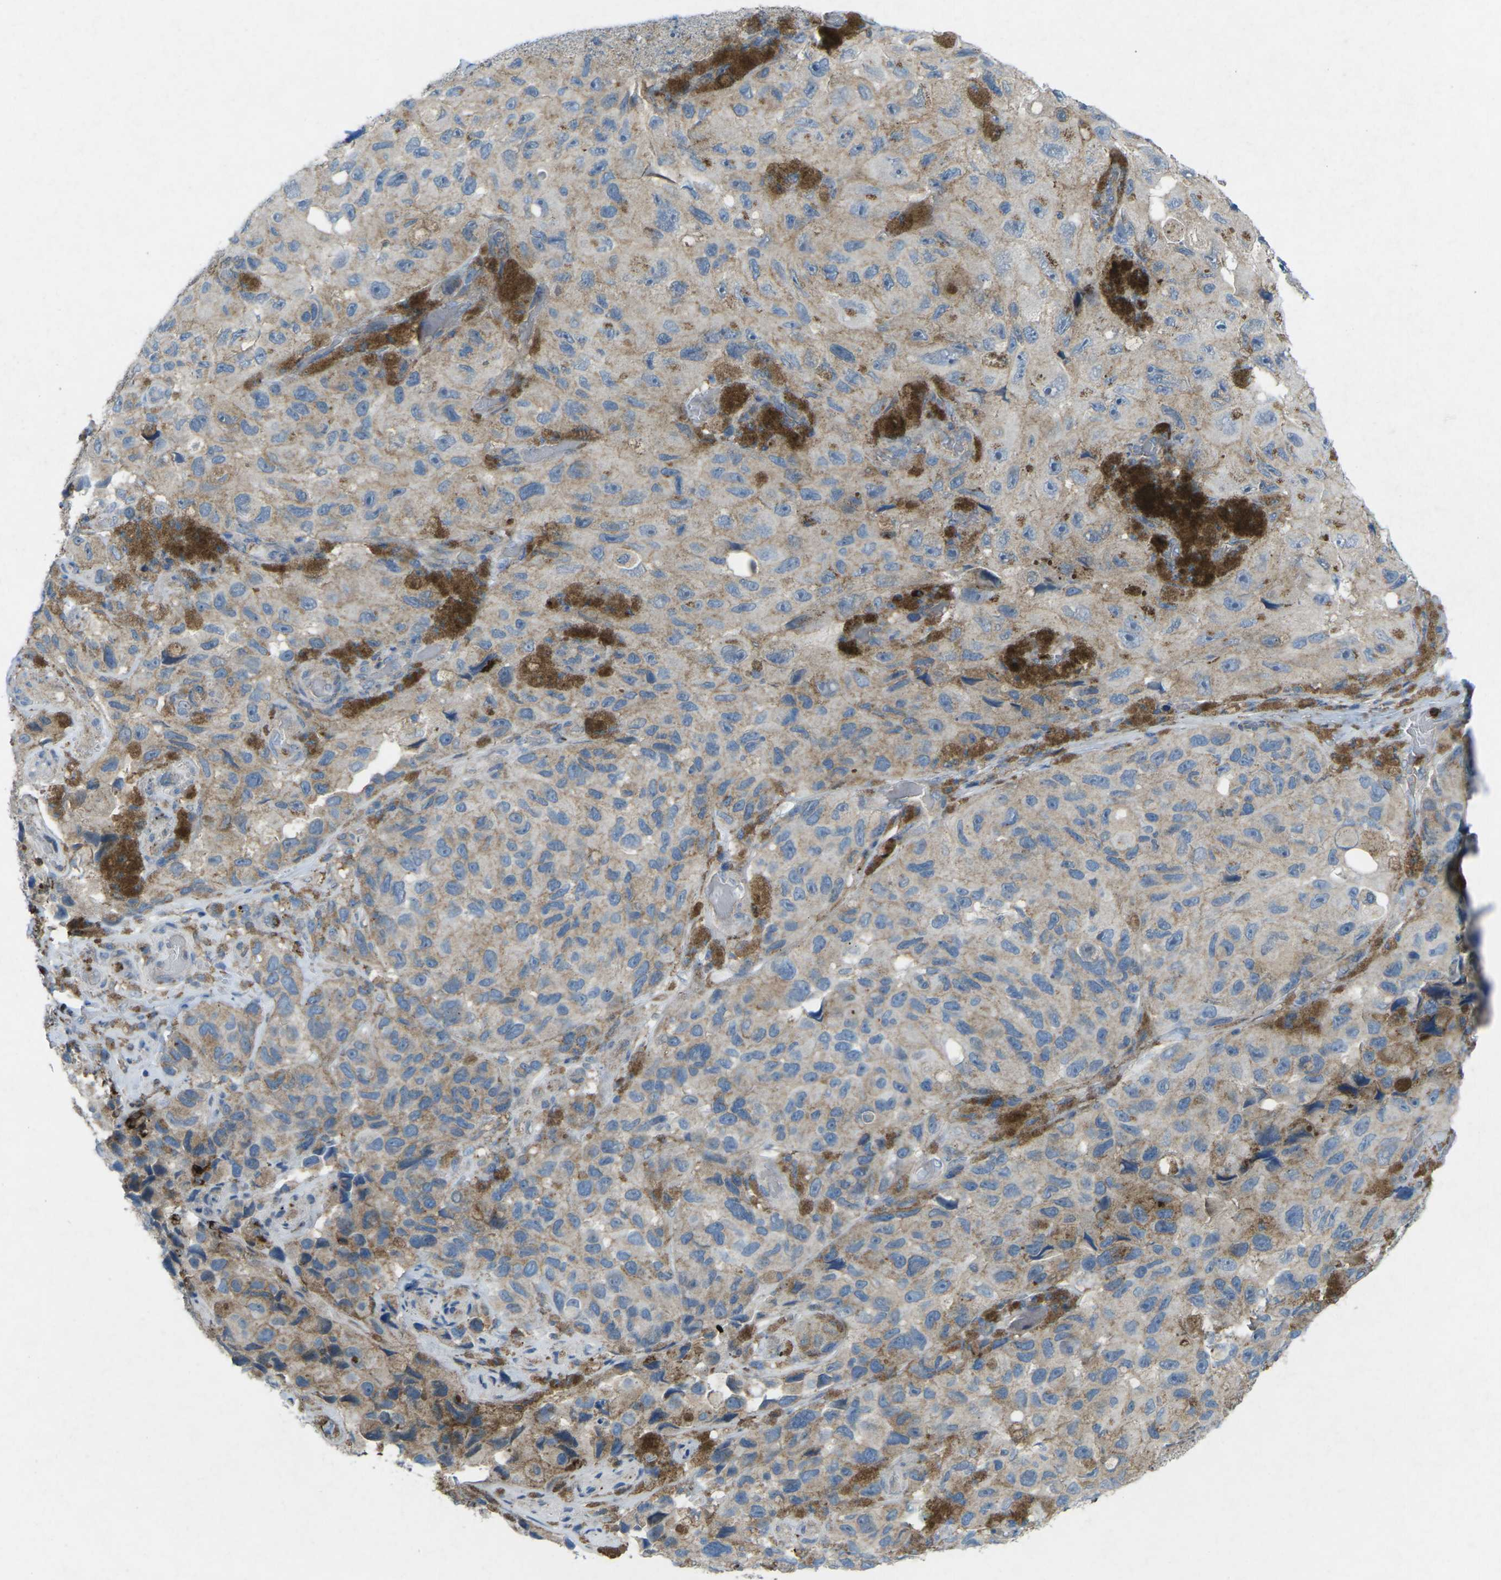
{"staining": {"intensity": "weak", "quantity": ">75%", "location": "cytoplasmic/membranous"}, "tissue": "melanoma", "cell_type": "Tumor cells", "image_type": "cancer", "snomed": [{"axis": "morphology", "description": "Malignant melanoma, NOS"}, {"axis": "topography", "description": "Skin"}], "caption": "DAB (3,3'-diaminobenzidine) immunohistochemical staining of melanoma shows weak cytoplasmic/membranous protein expression in approximately >75% of tumor cells.", "gene": "STK11", "patient": {"sex": "female", "age": 73}}